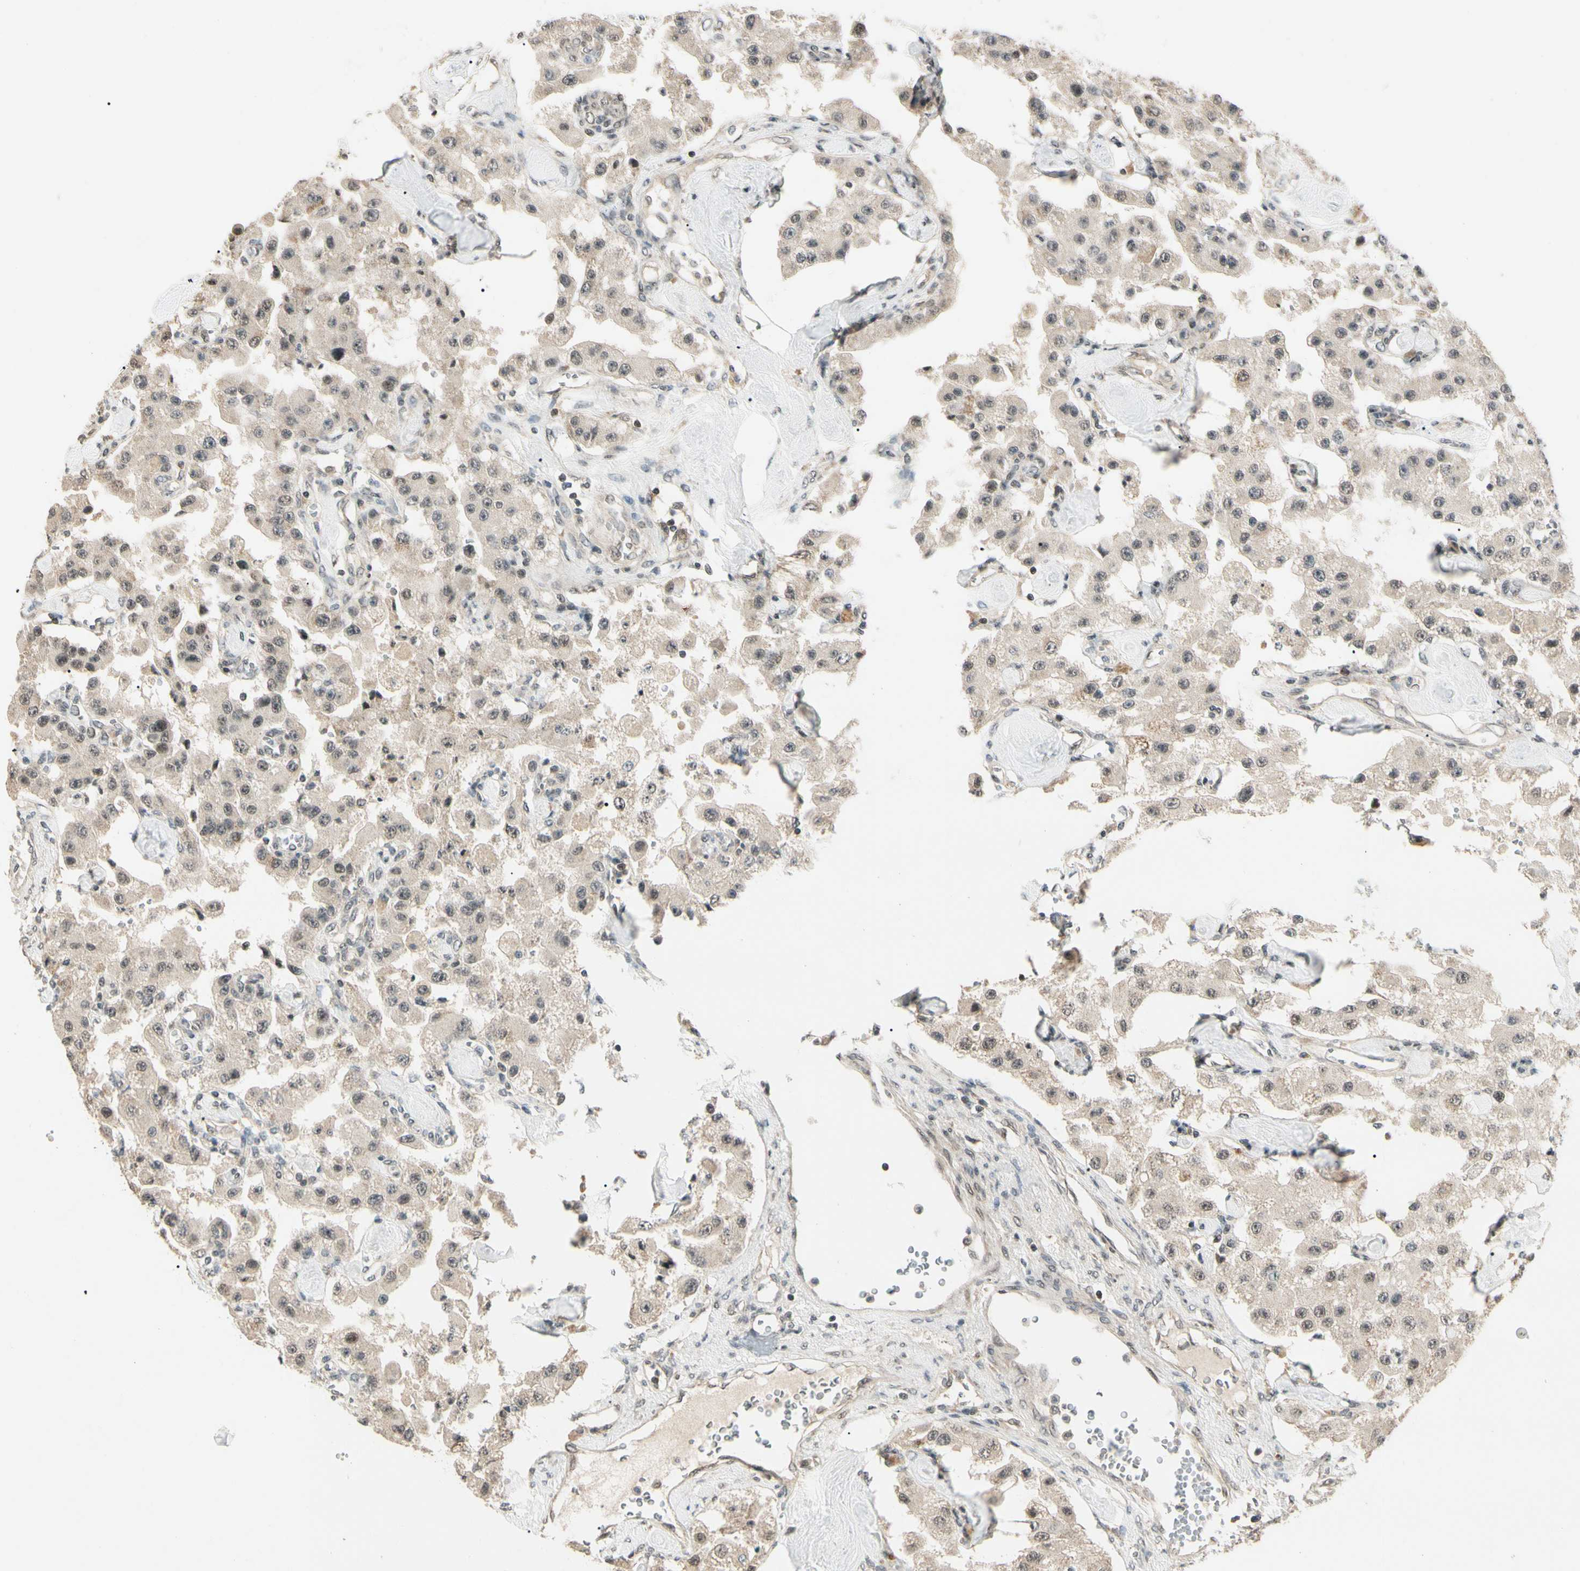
{"staining": {"intensity": "weak", "quantity": ">75%", "location": "cytoplasmic/membranous,nuclear"}, "tissue": "carcinoid", "cell_type": "Tumor cells", "image_type": "cancer", "snomed": [{"axis": "morphology", "description": "Carcinoid, malignant, NOS"}, {"axis": "topography", "description": "Pancreas"}], "caption": "The micrograph displays staining of malignant carcinoid, revealing weak cytoplasmic/membranous and nuclear protein positivity (brown color) within tumor cells.", "gene": "ZSCAN12", "patient": {"sex": "male", "age": 41}}